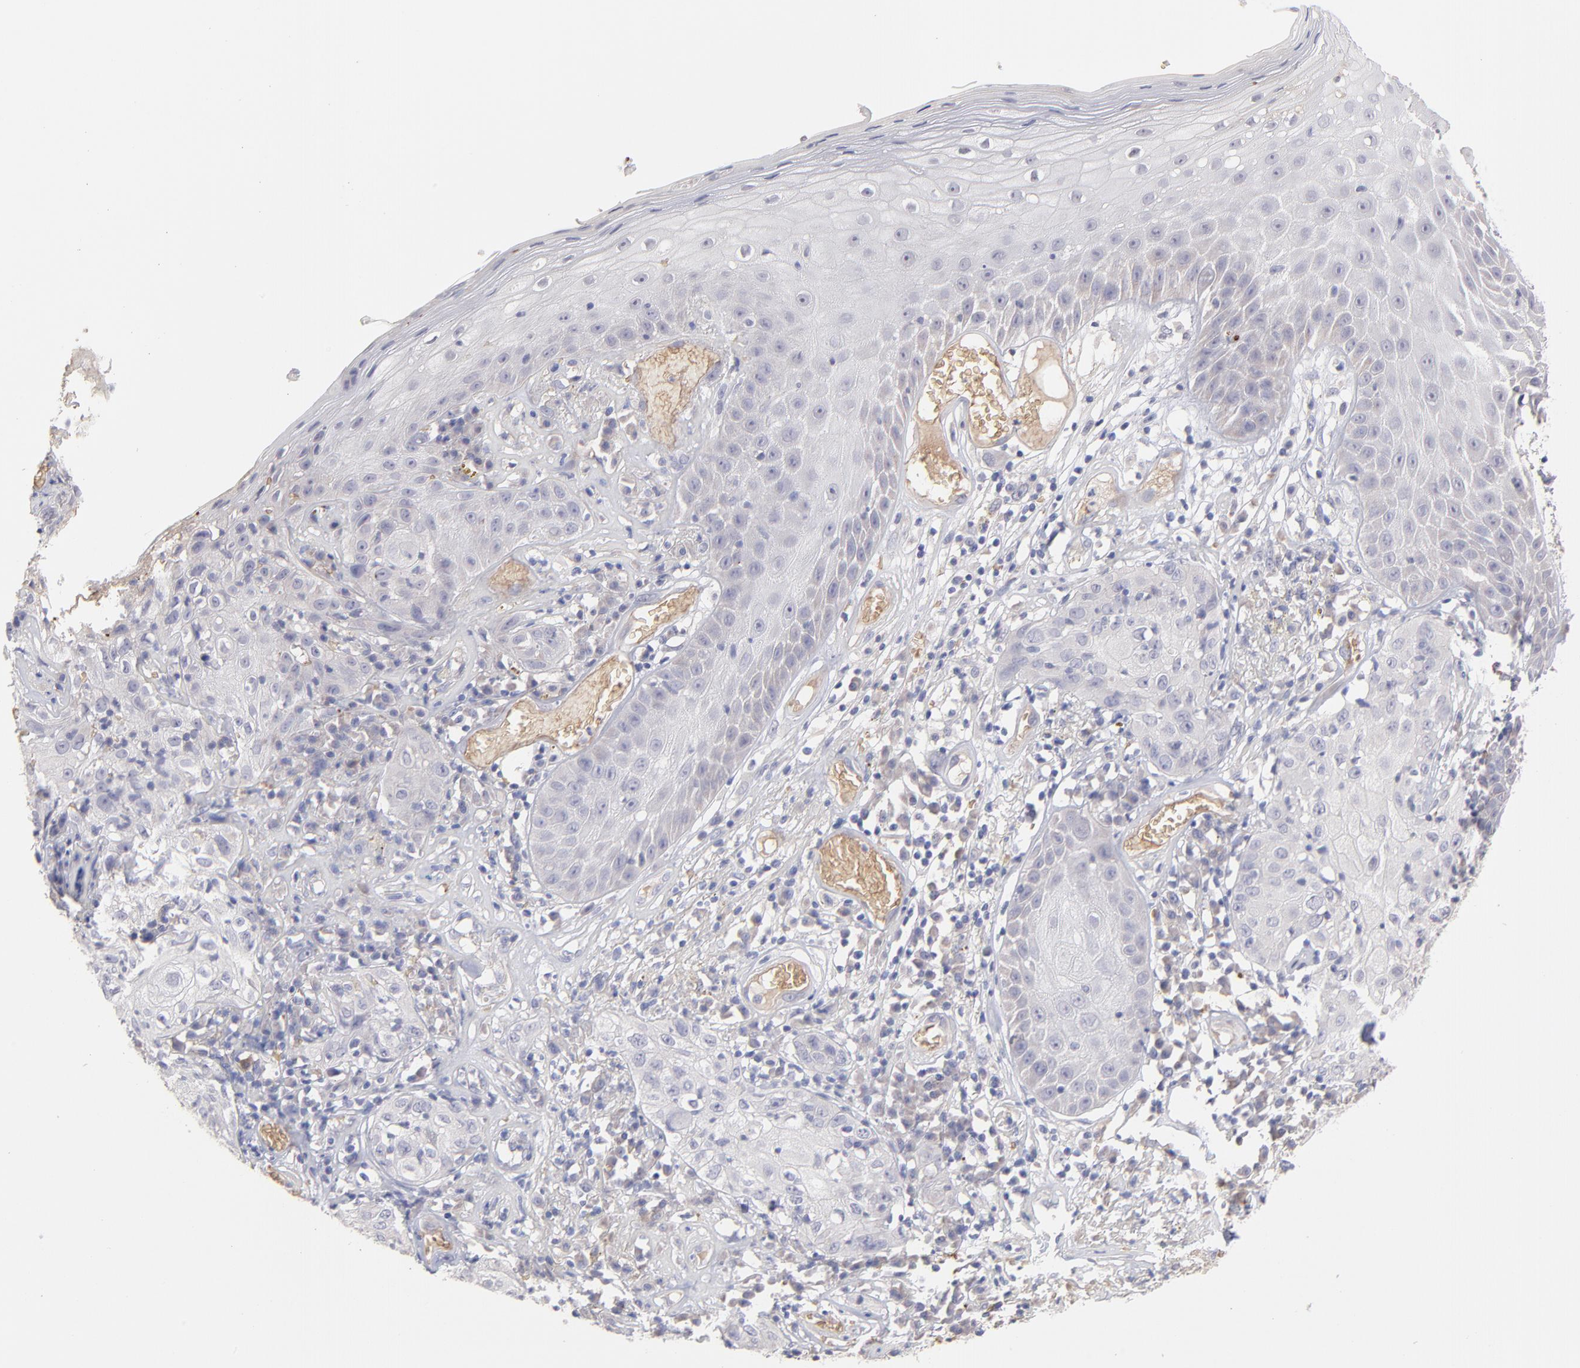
{"staining": {"intensity": "negative", "quantity": "none", "location": "none"}, "tissue": "skin cancer", "cell_type": "Tumor cells", "image_type": "cancer", "snomed": [{"axis": "morphology", "description": "Squamous cell carcinoma, NOS"}, {"axis": "topography", "description": "Skin"}], "caption": "This photomicrograph is of skin cancer (squamous cell carcinoma) stained with immunohistochemistry (IHC) to label a protein in brown with the nuclei are counter-stained blue. There is no expression in tumor cells.", "gene": "F13B", "patient": {"sex": "male", "age": 65}}